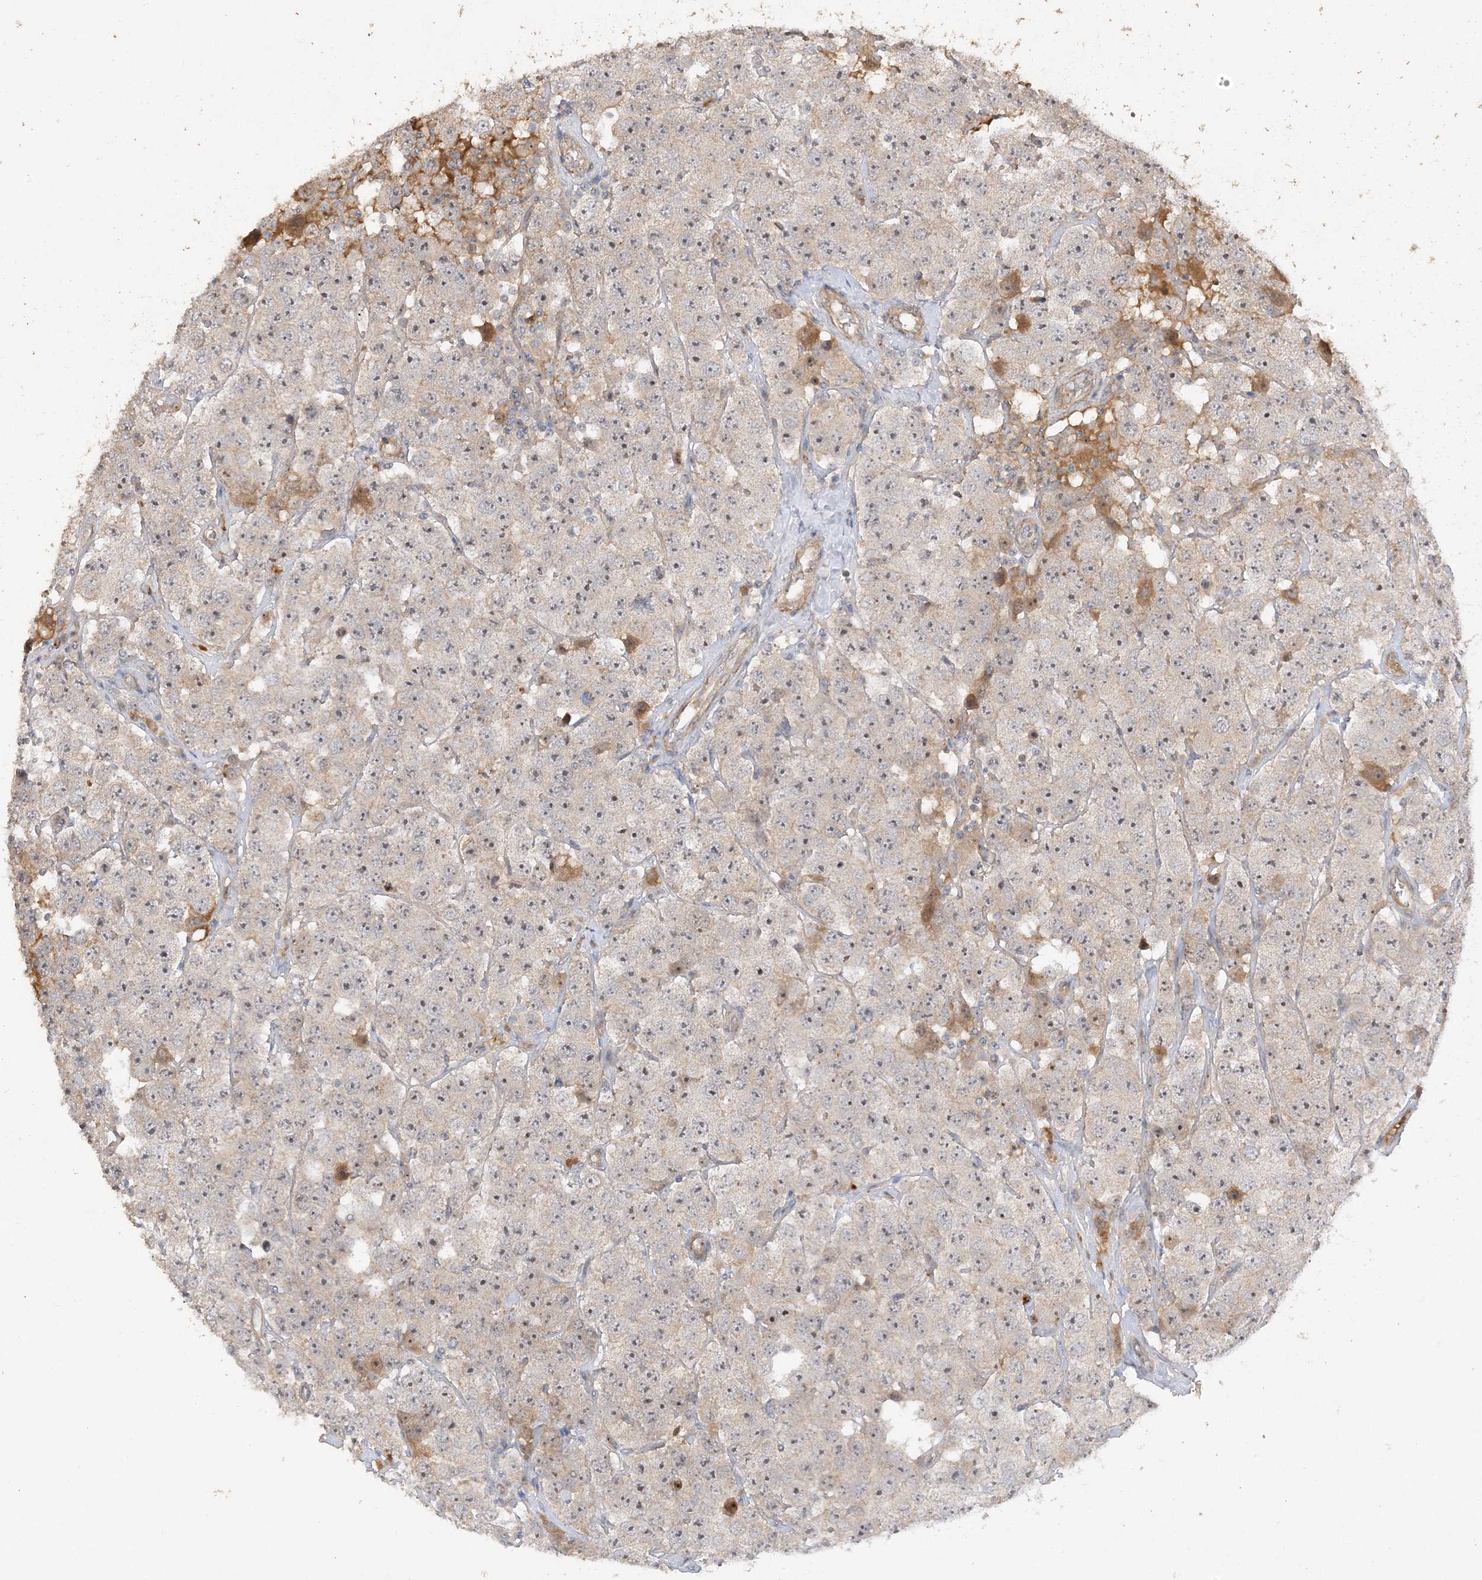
{"staining": {"intensity": "weak", "quantity": "25%-75%", "location": "nuclear"}, "tissue": "testis cancer", "cell_type": "Tumor cells", "image_type": "cancer", "snomed": [{"axis": "morphology", "description": "Seminoma, NOS"}, {"axis": "topography", "description": "Testis"}], "caption": "A photomicrograph of human testis cancer stained for a protein exhibits weak nuclear brown staining in tumor cells.", "gene": "DDX18", "patient": {"sex": "male", "age": 28}}